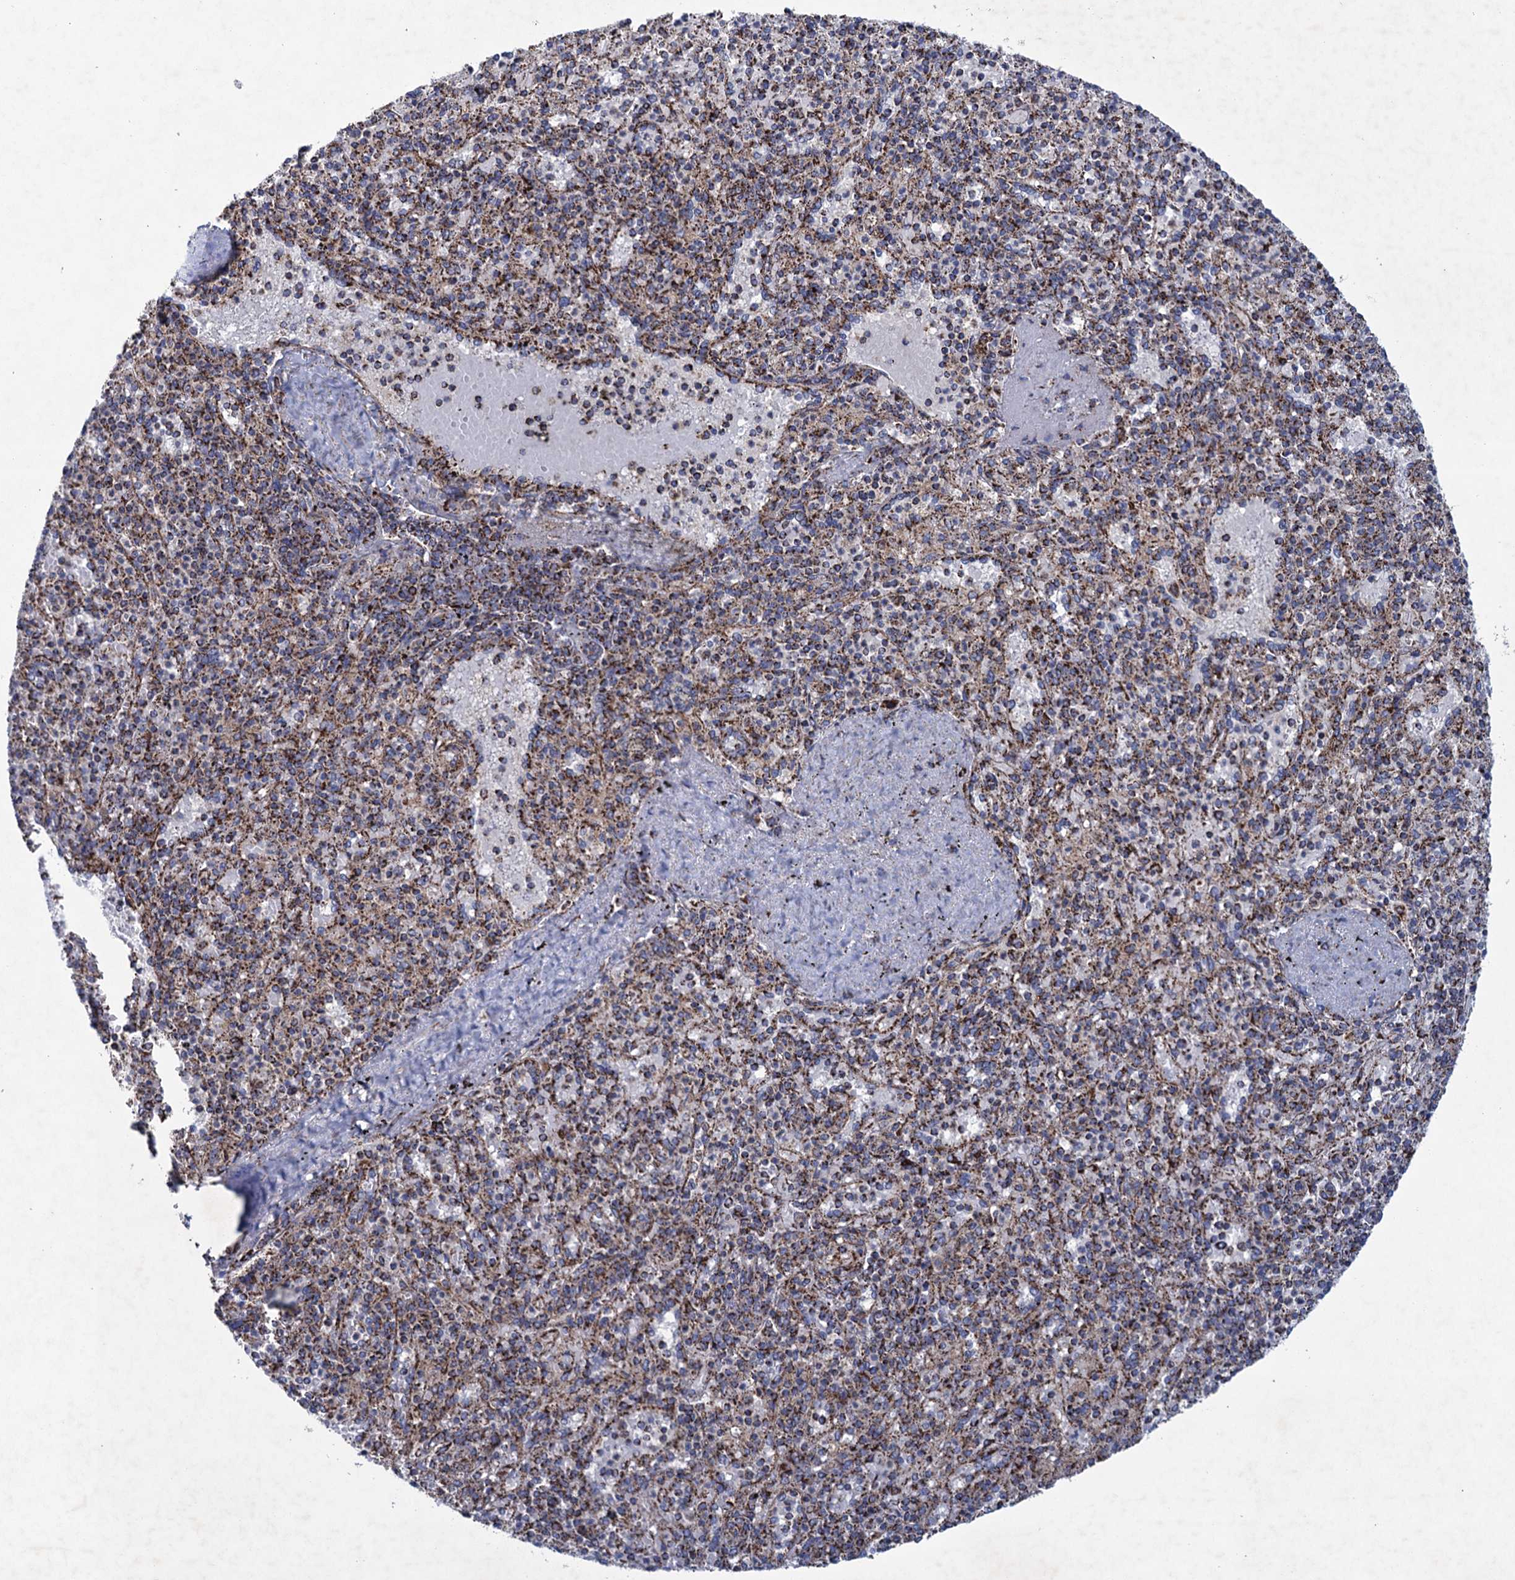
{"staining": {"intensity": "strong", "quantity": "25%-75%", "location": "cytoplasmic/membranous"}, "tissue": "spleen", "cell_type": "Cells in red pulp", "image_type": "normal", "snomed": [{"axis": "morphology", "description": "Normal tissue, NOS"}, {"axis": "topography", "description": "Spleen"}], "caption": "Immunohistochemistry histopathology image of benign spleen stained for a protein (brown), which demonstrates high levels of strong cytoplasmic/membranous positivity in about 25%-75% of cells in red pulp.", "gene": "GTPBP3", "patient": {"sex": "male", "age": 82}}